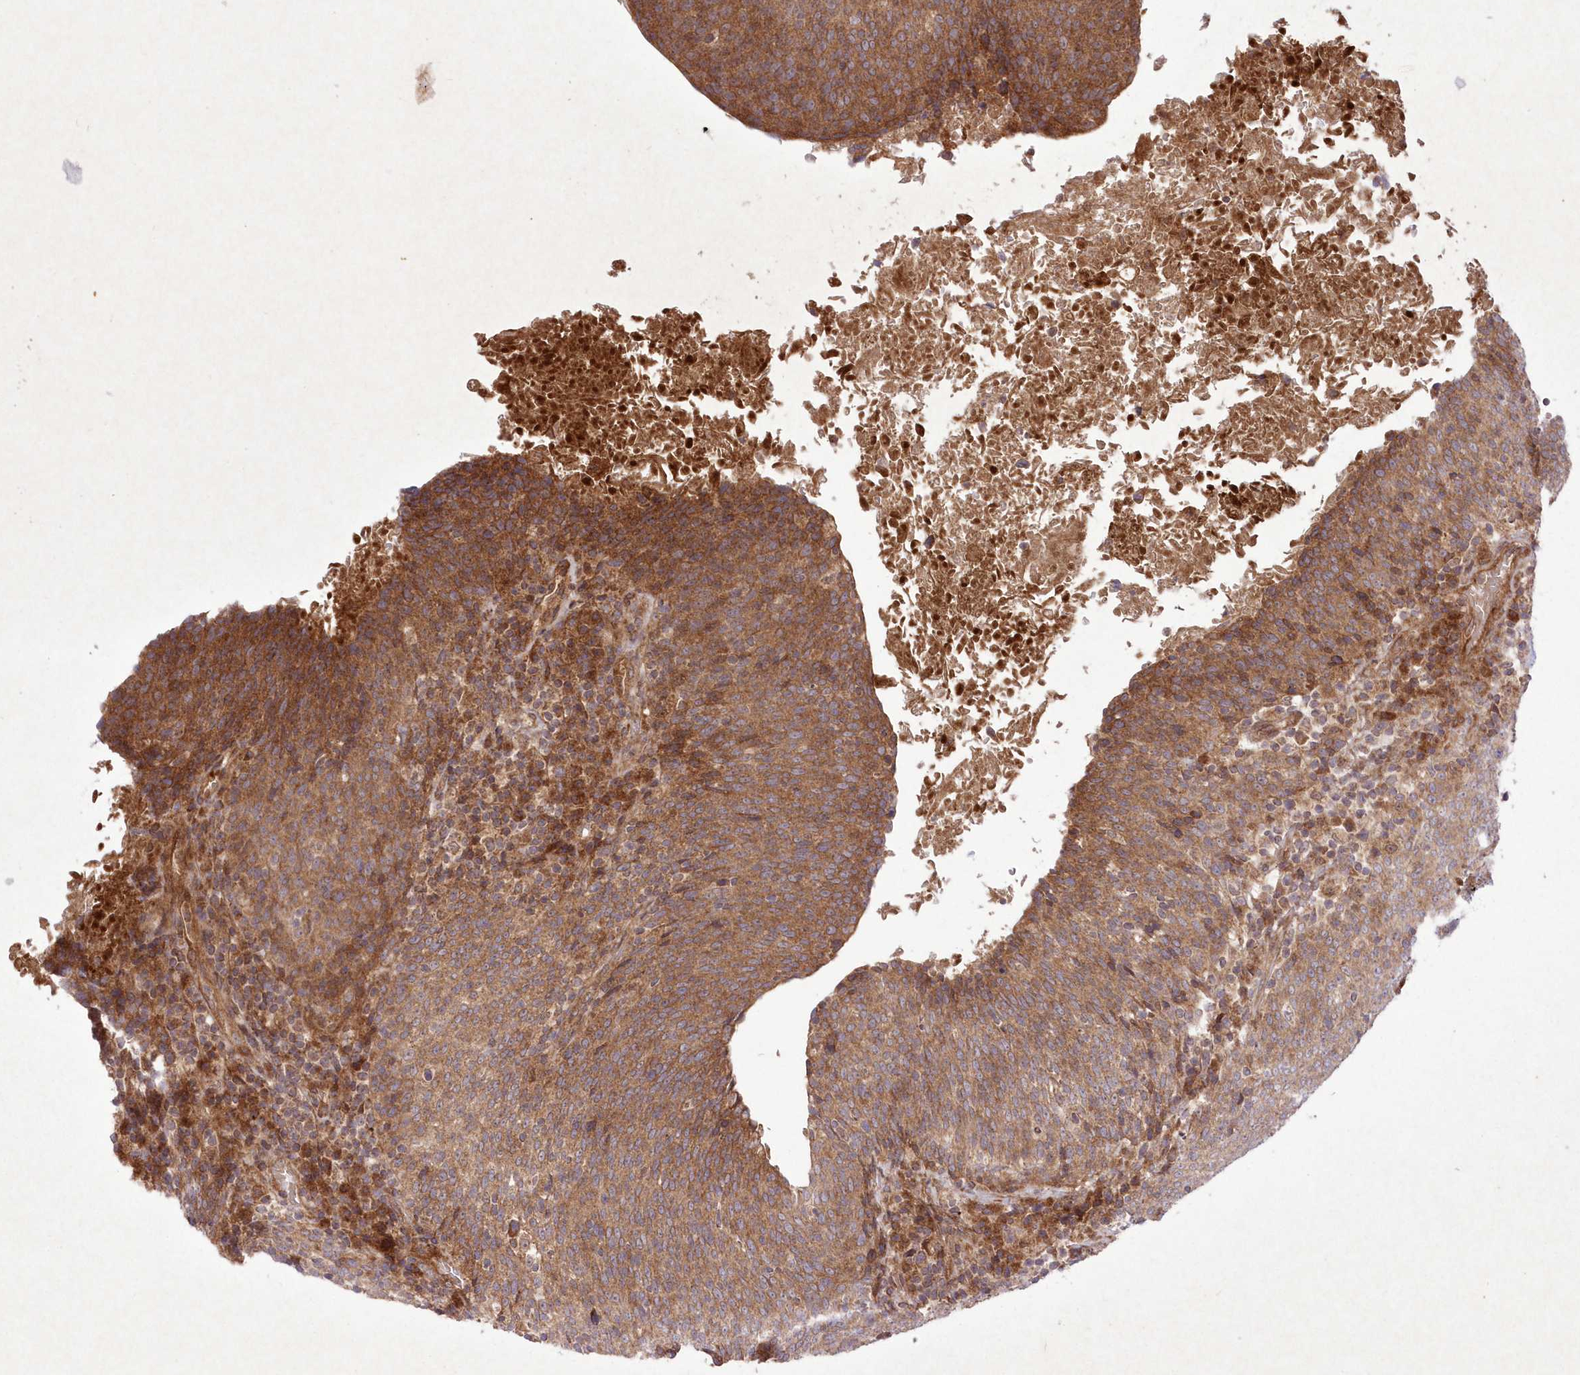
{"staining": {"intensity": "moderate", "quantity": ">75%", "location": "cytoplasmic/membranous"}, "tissue": "head and neck cancer", "cell_type": "Tumor cells", "image_type": "cancer", "snomed": [{"axis": "morphology", "description": "Squamous cell carcinoma, NOS"}, {"axis": "morphology", "description": "Squamous cell carcinoma, metastatic, NOS"}, {"axis": "topography", "description": "Lymph node"}, {"axis": "topography", "description": "Head-Neck"}], "caption": "IHC (DAB) staining of metastatic squamous cell carcinoma (head and neck) reveals moderate cytoplasmic/membranous protein staining in approximately >75% of tumor cells.", "gene": "APOM", "patient": {"sex": "male", "age": 62}}